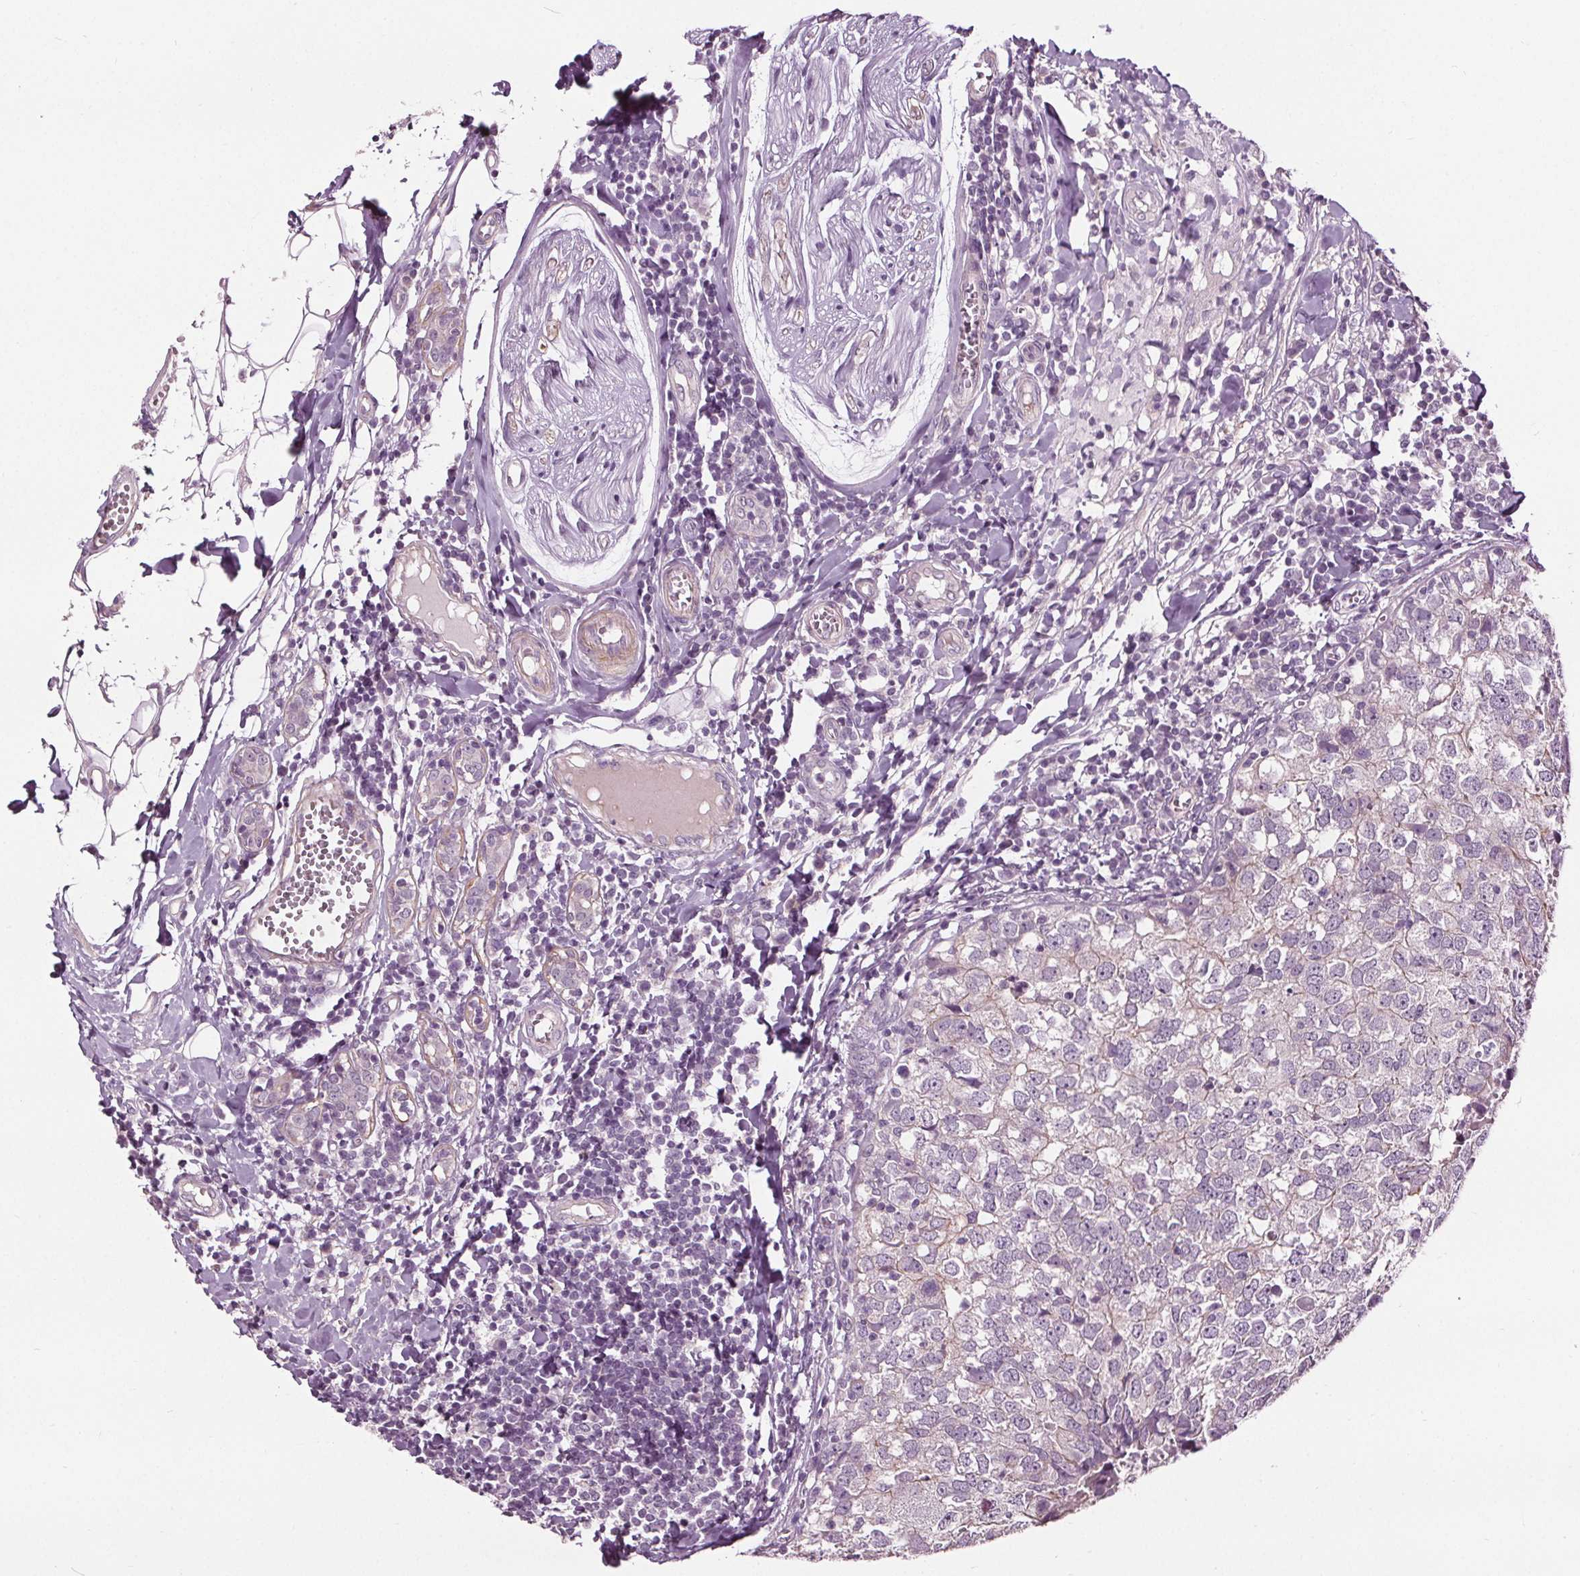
{"staining": {"intensity": "negative", "quantity": "none", "location": "none"}, "tissue": "breast cancer", "cell_type": "Tumor cells", "image_type": "cancer", "snomed": [{"axis": "morphology", "description": "Duct carcinoma"}, {"axis": "topography", "description": "Breast"}], "caption": "An immunohistochemistry micrograph of breast intraductal carcinoma is shown. There is no staining in tumor cells of breast intraductal carcinoma. Nuclei are stained in blue.", "gene": "RASA1", "patient": {"sex": "female", "age": 30}}